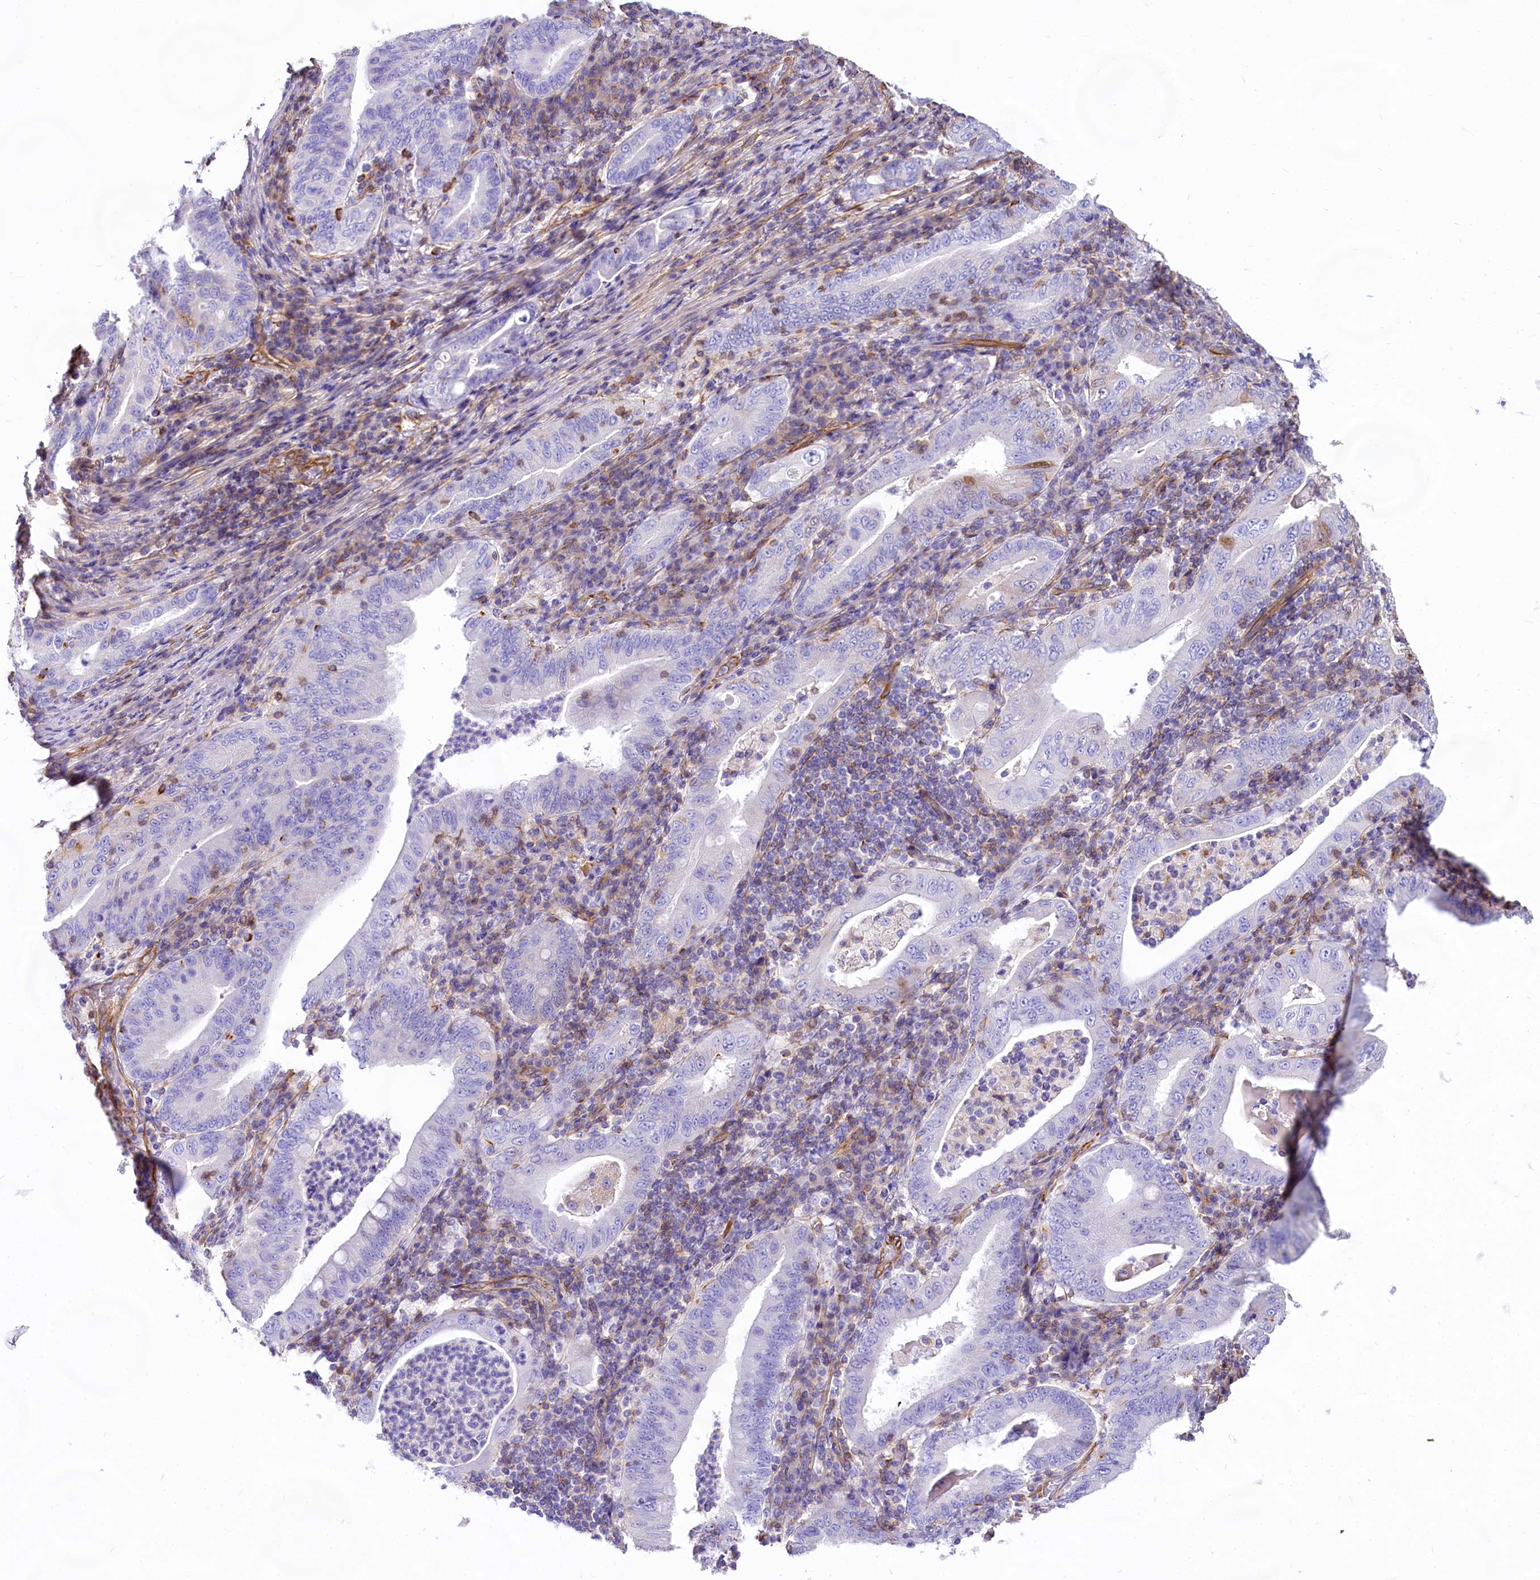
{"staining": {"intensity": "negative", "quantity": "none", "location": "none"}, "tissue": "stomach cancer", "cell_type": "Tumor cells", "image_type": "cancer", "snomed": [{"axis": "morphology", "description": "Normal tissue, NOS"}, {"axis": "morphology", "description": "Adenocarcinoma, NOS"}, {"axis": "topography", "description": "Esophagus"}, {"axis": "topography", "description": "Stomach, upper"}, {"axis": "topography", "description": "Peripheral nerve tissue"}], "caption": "Immunohistochemistry (IHC) of stomach cancer exhibits no staining in tumor cells. (DAB (3,3'-diaminobenzidine) IHC with hematoxylin counter stain).", "gene": "CD99", "patient": {"sex": "male", "age": 62}}